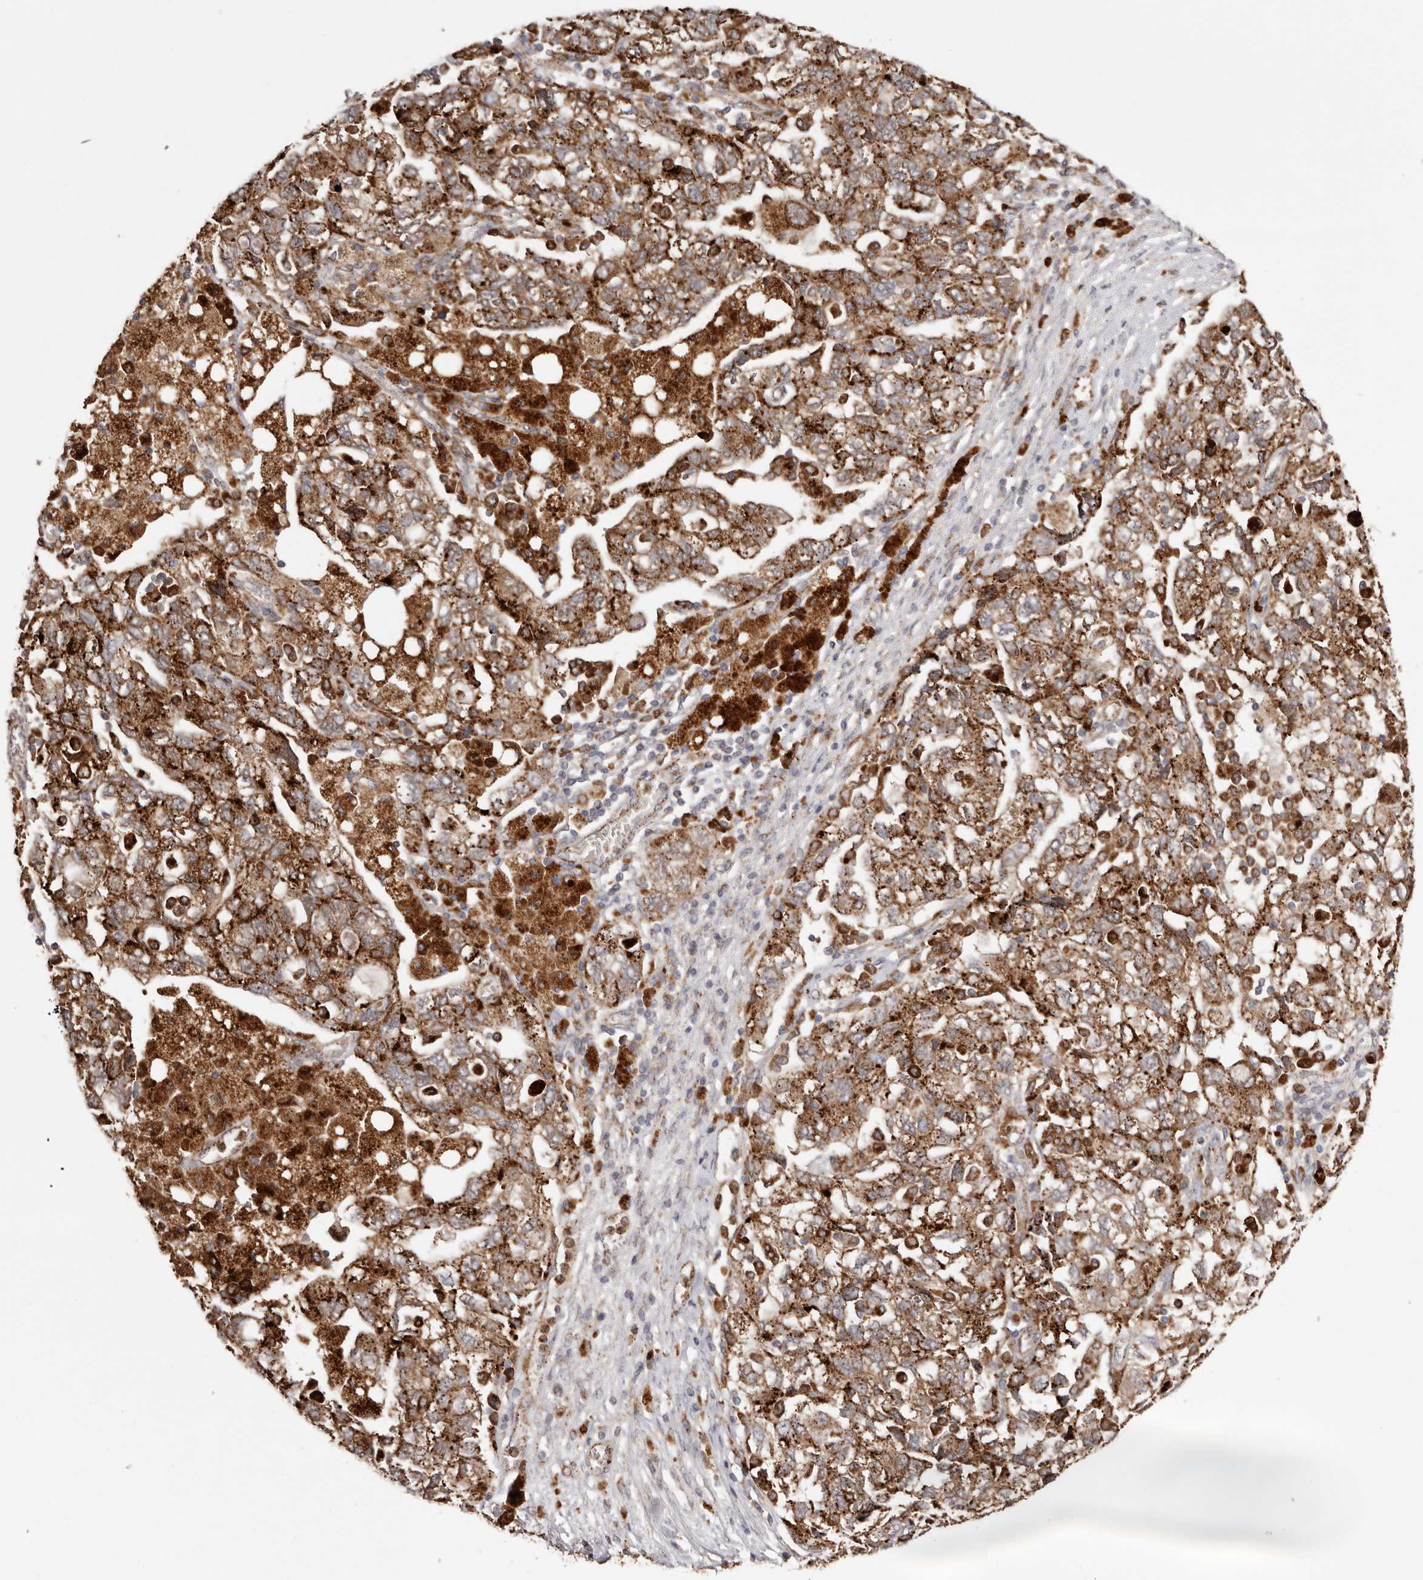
{"staining": {"intensity": "moderate", "quantity": ">75%", "location": "cytoplasmic/membranous"}, "tissue": "ovarian cancer", "cell_type": "Tumor cells", "image_type": "cancer", "snomed": [{"axis": "morphology", "description": "Carcinoma, NOS"}, {"axis": "morphology", "description": "Cystadenocarcinoma, serous, NOS"}, {"axis": "topography", "description": "Ovary"}], "caption": "Protein expression analysis of human ovarian cancer (carcinoma) reveals moderate cytoplasmic/membranous staining in approximately >75% of tumor cells. (DAB (3,3'-diaminobenzidine) = brown stain, brightfield microscopy at high magnification).", "gene": "GRN", "patient": {"sex": "female", "age": 69}}